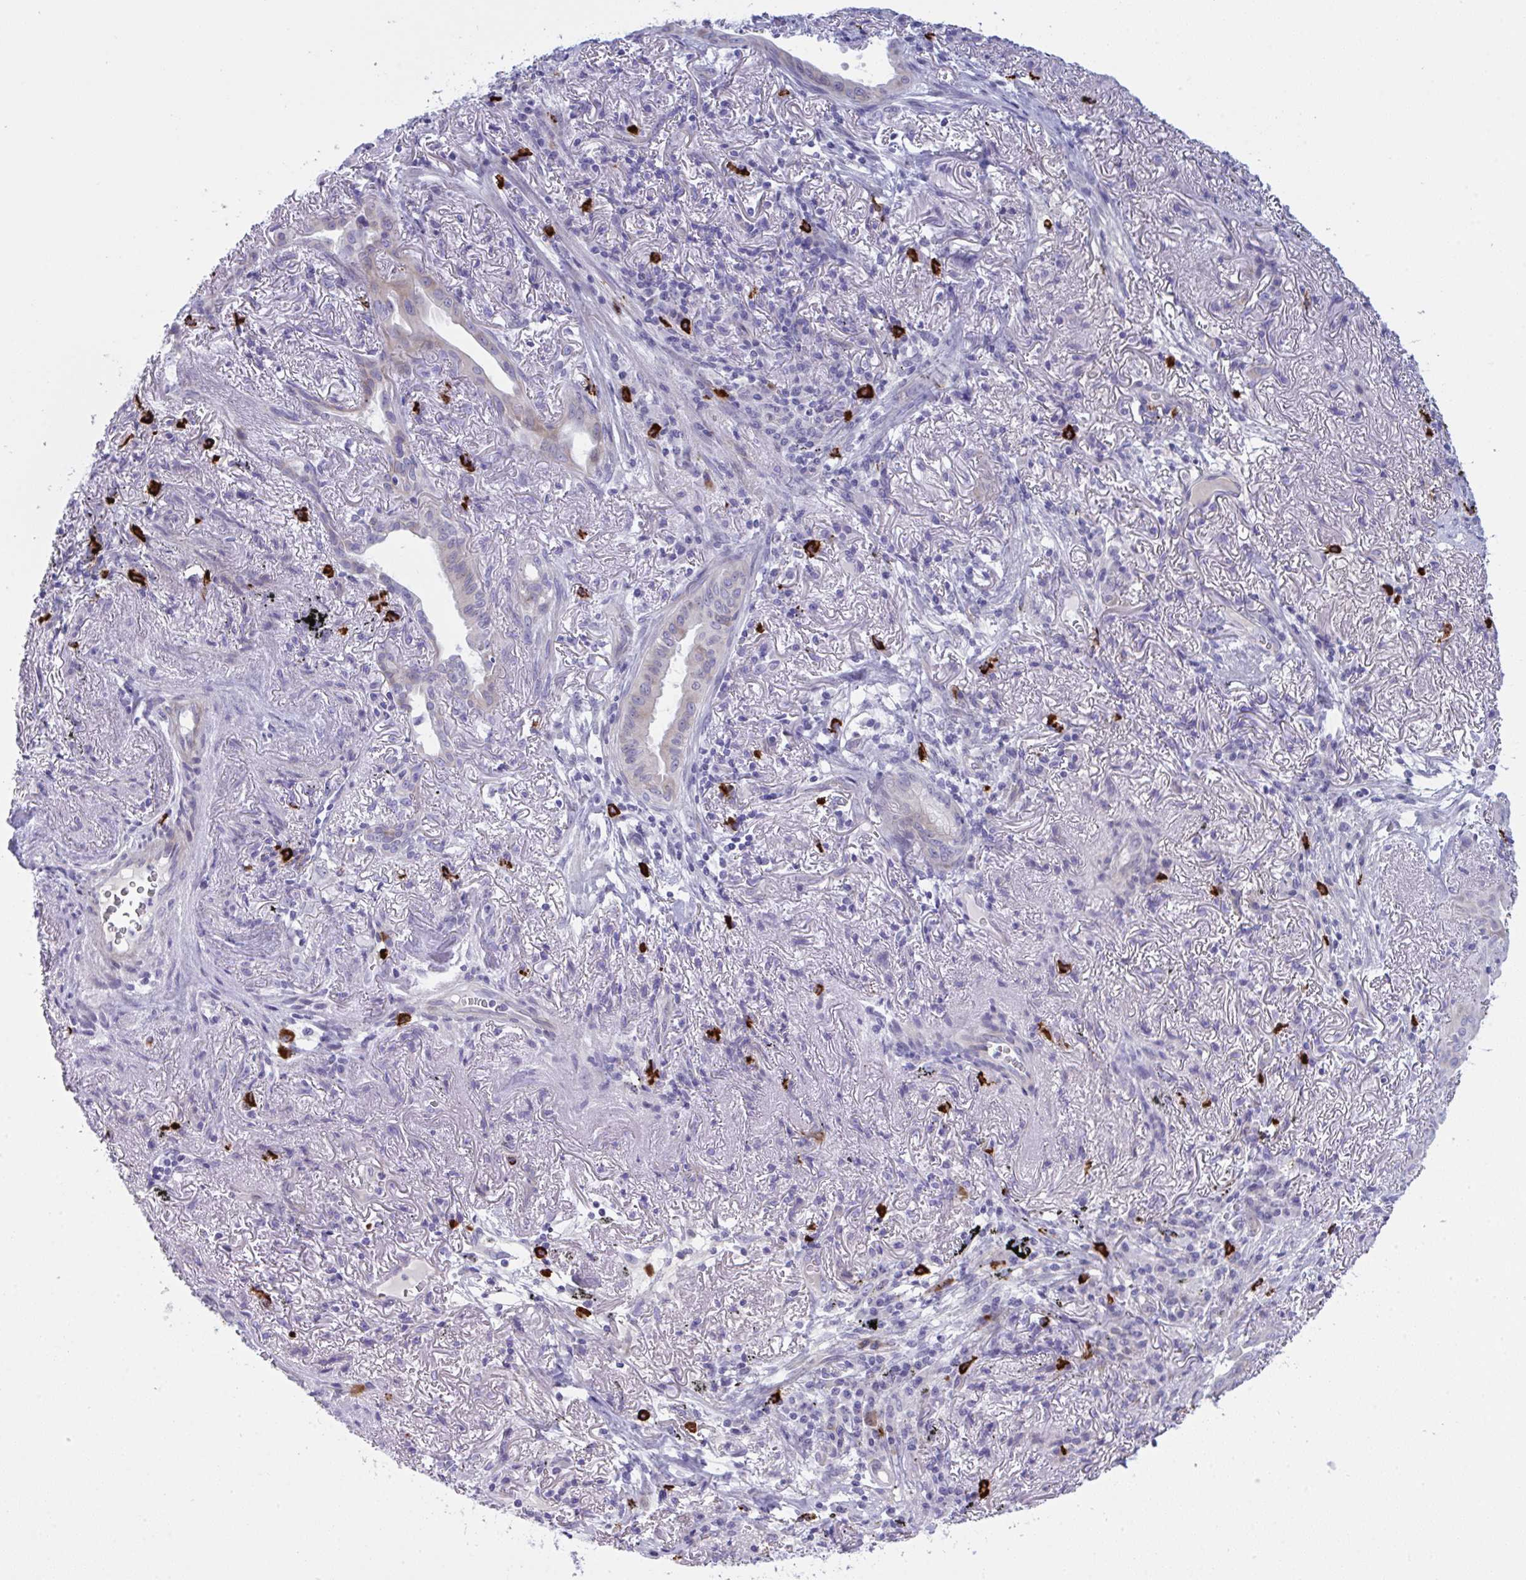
{"staining": {"intensity": "weak", "quantity": "<25%", "location": "cytoplasmic/membranous"}, "tissue": "lung cancer", "cell_type": "Tumor cells", "image_type": "cancer", "snomed": [{"axis": "morphology", "description": "Adenocarcinoma, NOS"}, {"axis": "topography", "description": "Lung"}], "caption": "A high-resolution histopathology image shows IHC staining of lung cancer, which shows no significant expression in tumor cells.", "gene": "ZNF684", "patient": {"sex": "male", "age": 77}}